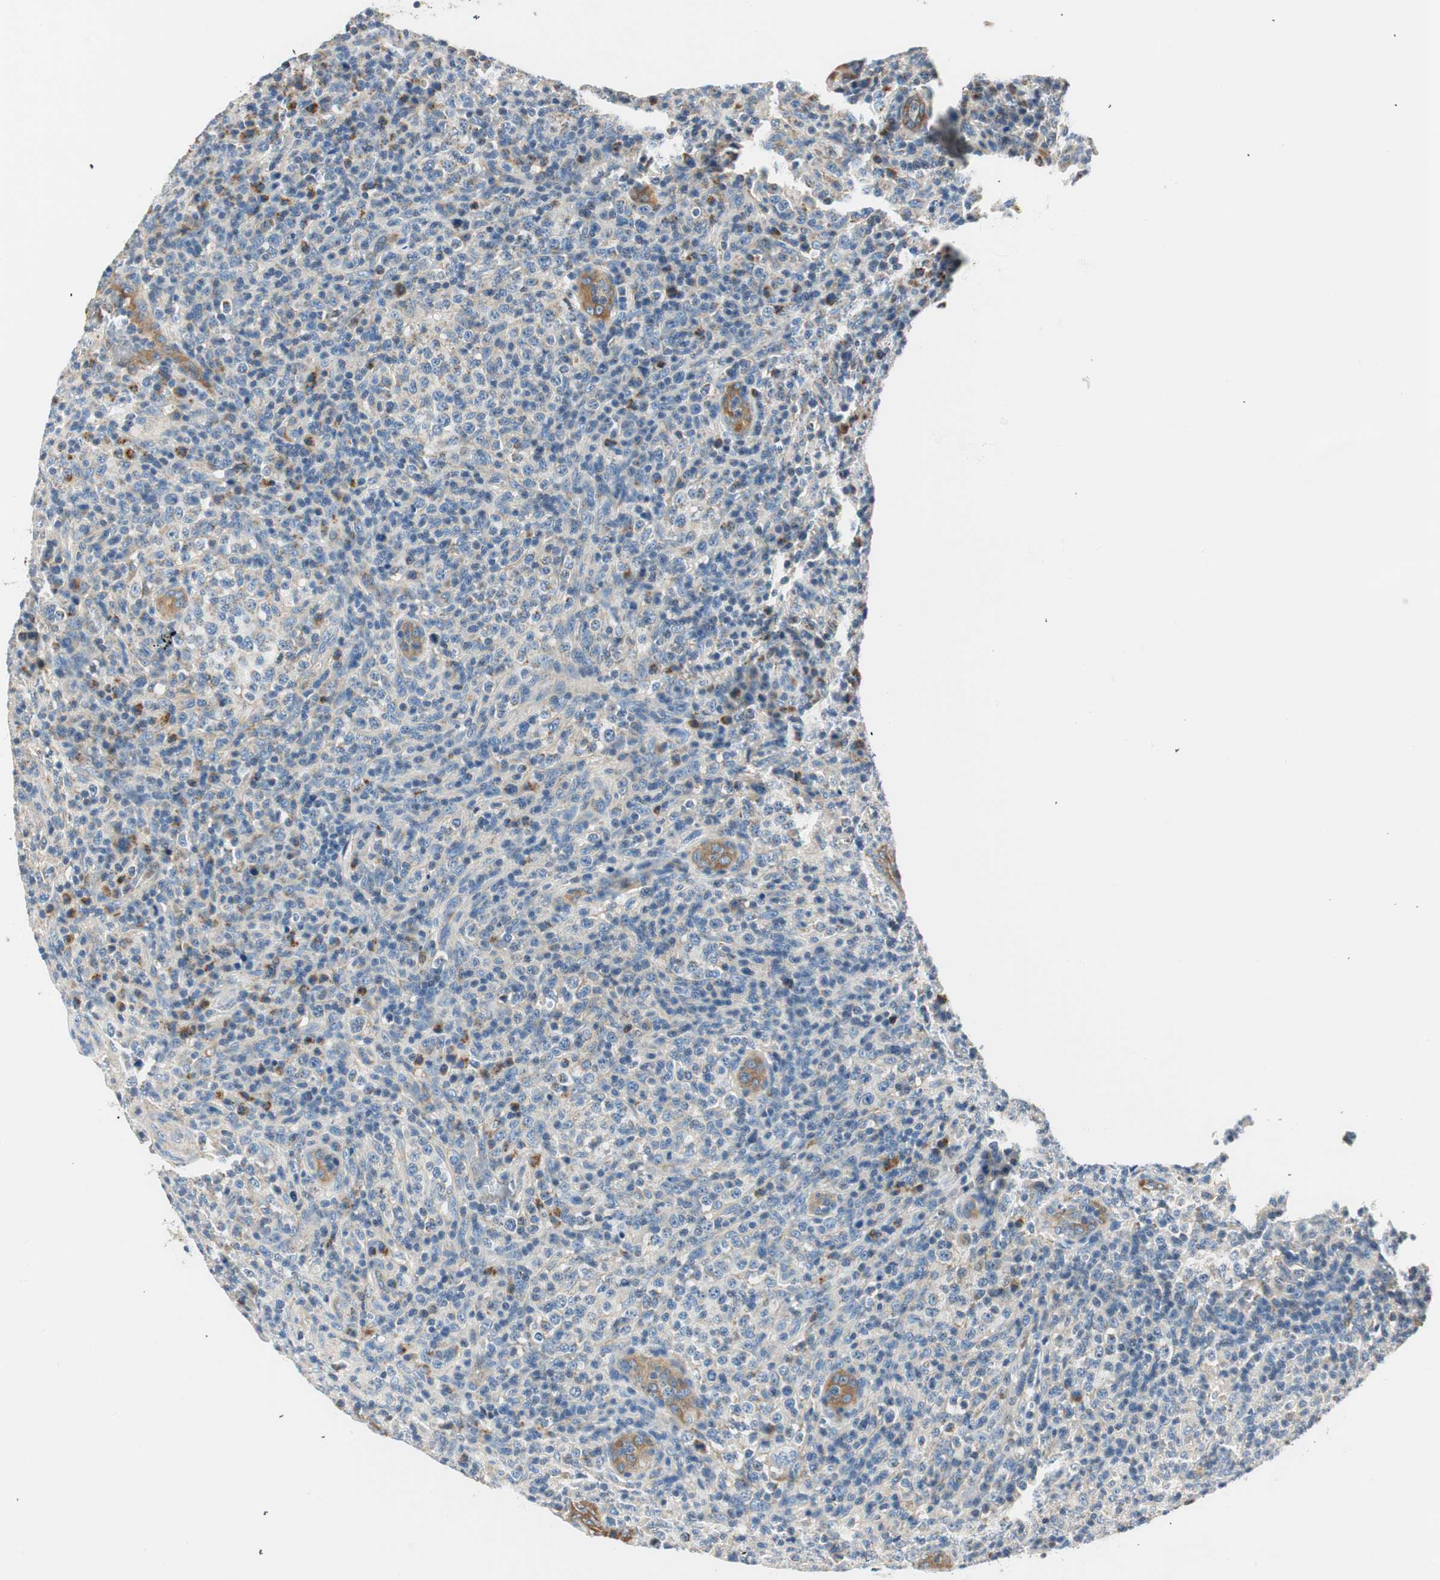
{"staining": {"intensity": "negative", "quantity": "none", "location": "none"}, "tissue": "lymphoma", "cell_type": "Tumor cells", "image_type": "cancer", "snomed": [{"axis": "morphology", "description": "Malignant lymphoma, non-Hodgkin's type, High grade"}, {"axis": "topography", "description": "Lymph node"}], "caption": "Histopathology image shows no protein expression in tumor cells of malignant lymphoma, non-Hodgkin's type (high-grade) tissue.", "gene": "RORB", "patient": {"sex": "female", "age": 76}}